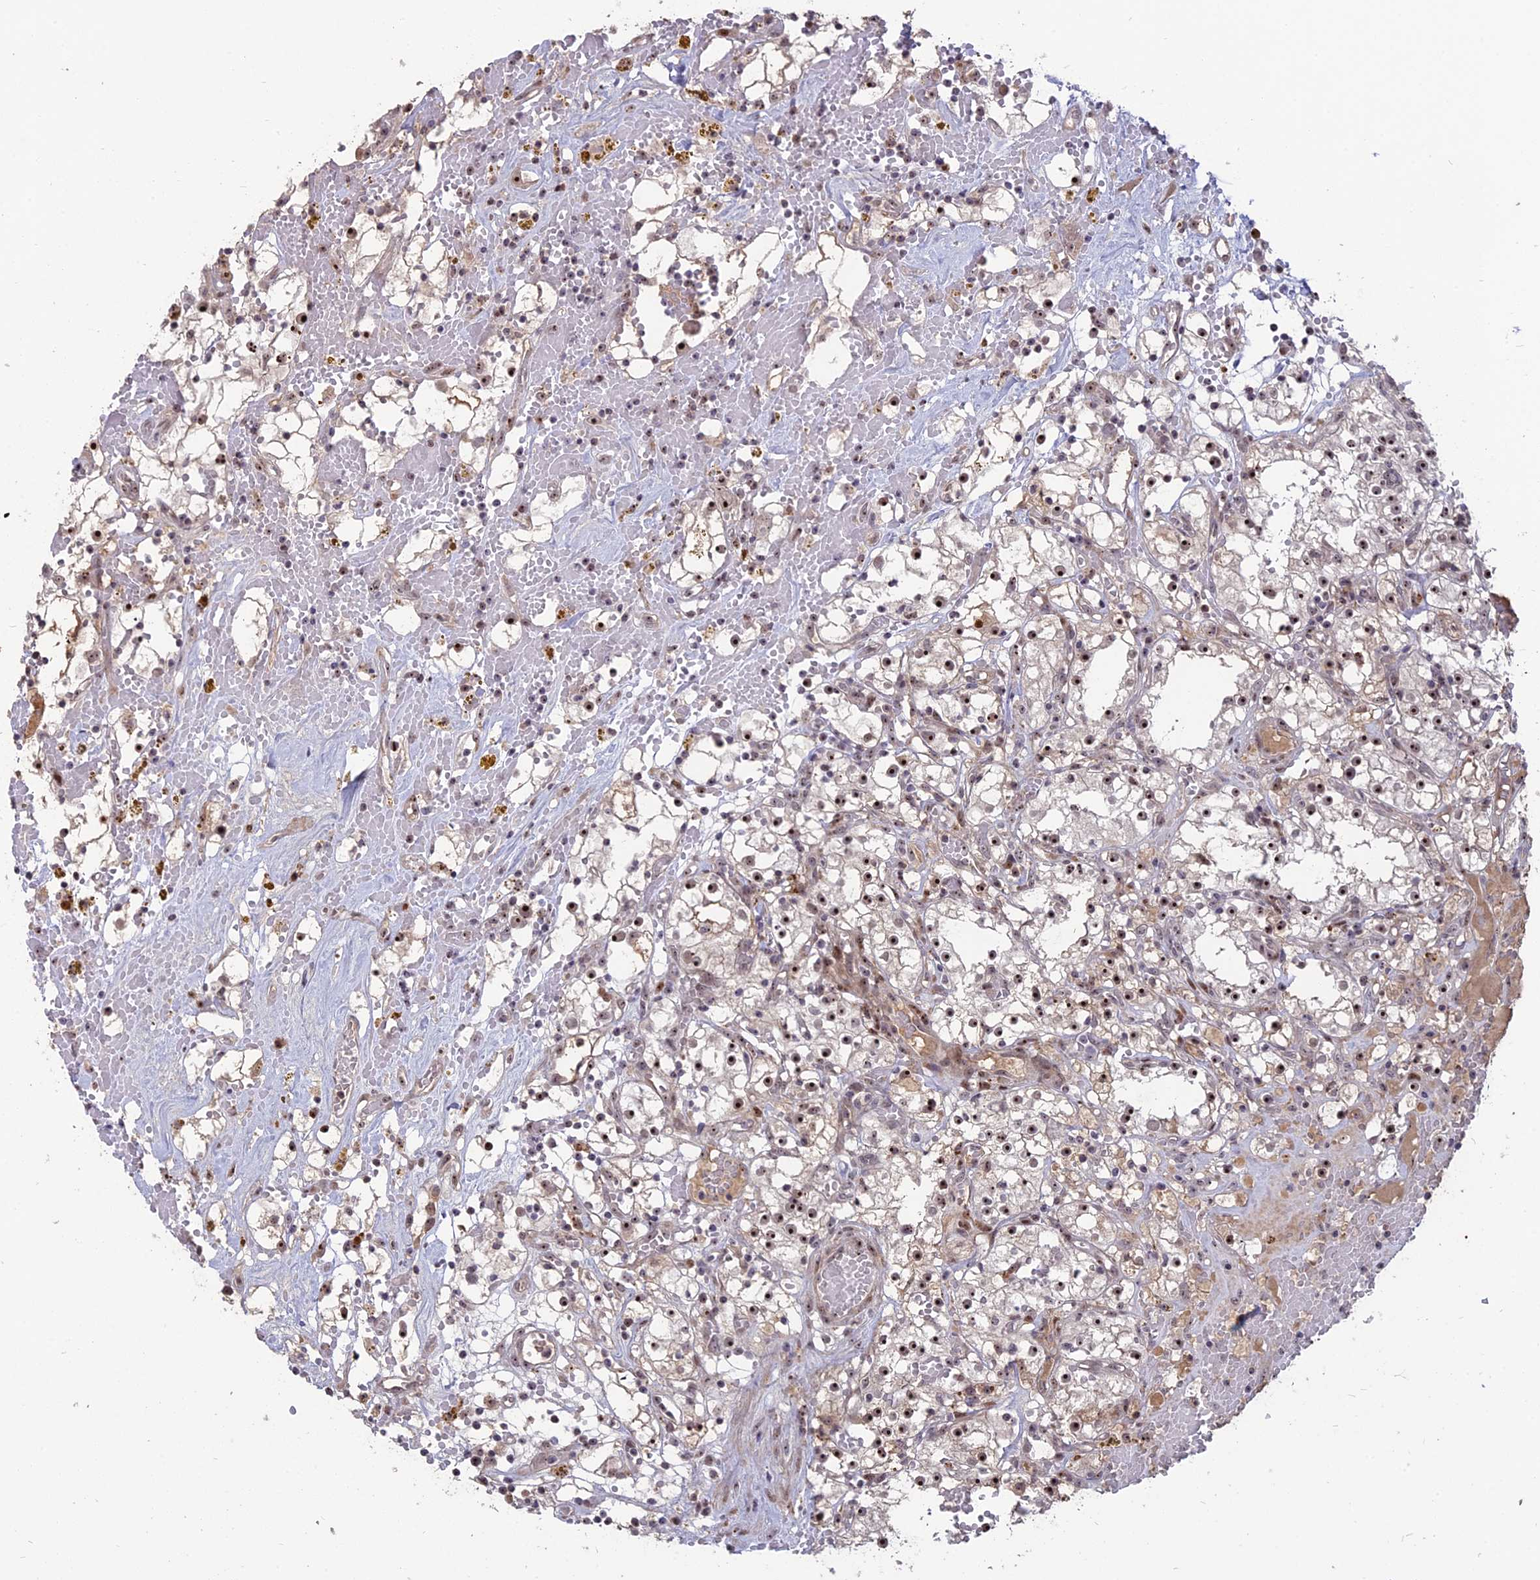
{"staining": {"intensity": "strong", "quantity": ">75%", "location": "nuclear"}, "tissue": "renal cancer", "cell_type": "Tumor cells", "image_type": "cancer", "snomed": [{"axis": "morphology", "description": "Adenocarcinoma, NOS"}, {"axis": "topography", "description": "Kidney"}], "caption": "Strong nuclear protein staining is identified in approximately >75% of tumor cells in renal adenocarcinoma.", "gene": "FAM131A", "patient": {"sex": "male", "age": 56}}